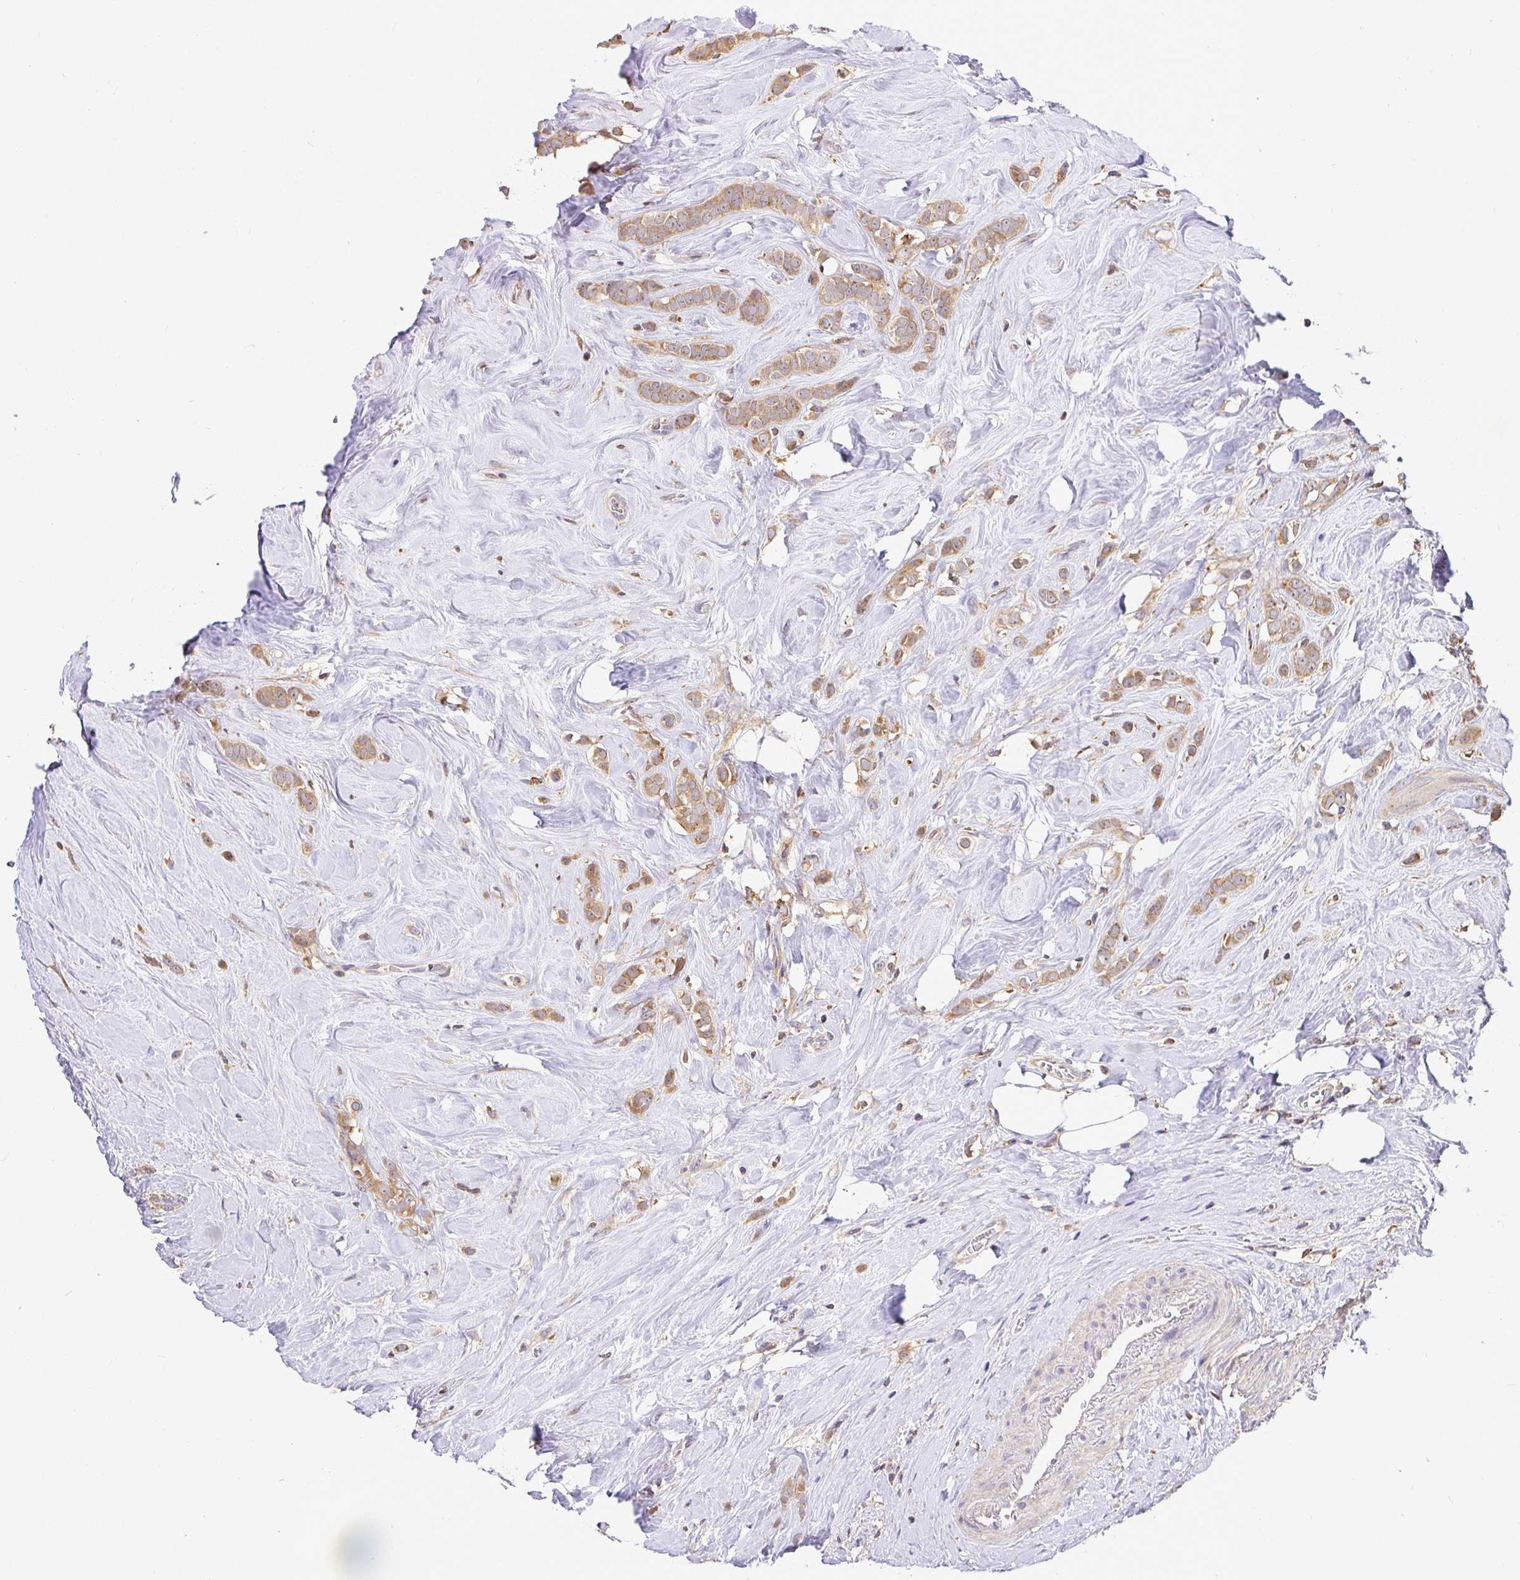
{"staining": {"intensity": "moderate", "quantity": ">75%", "location": "cytoplasmic/membranous"}, "tissue": "breast cancer", "cell_type": "Tumor cells", "image_type": "cancer", "snomed": [{"axis": "morphology", "description": "Duct carcinoma"}, {"axis": "topography", "description": "Breast"}], "caption": "This image exhibits immunohistochemistry (IHC) staining of human infiltrating ductal carcinoma (breast), with medium moderate cytoplasmic/membranous positivity in about >75% of tumor cells.", "gene": "ATP6V1F", "patient": {"sex": "female", "age": 80}}